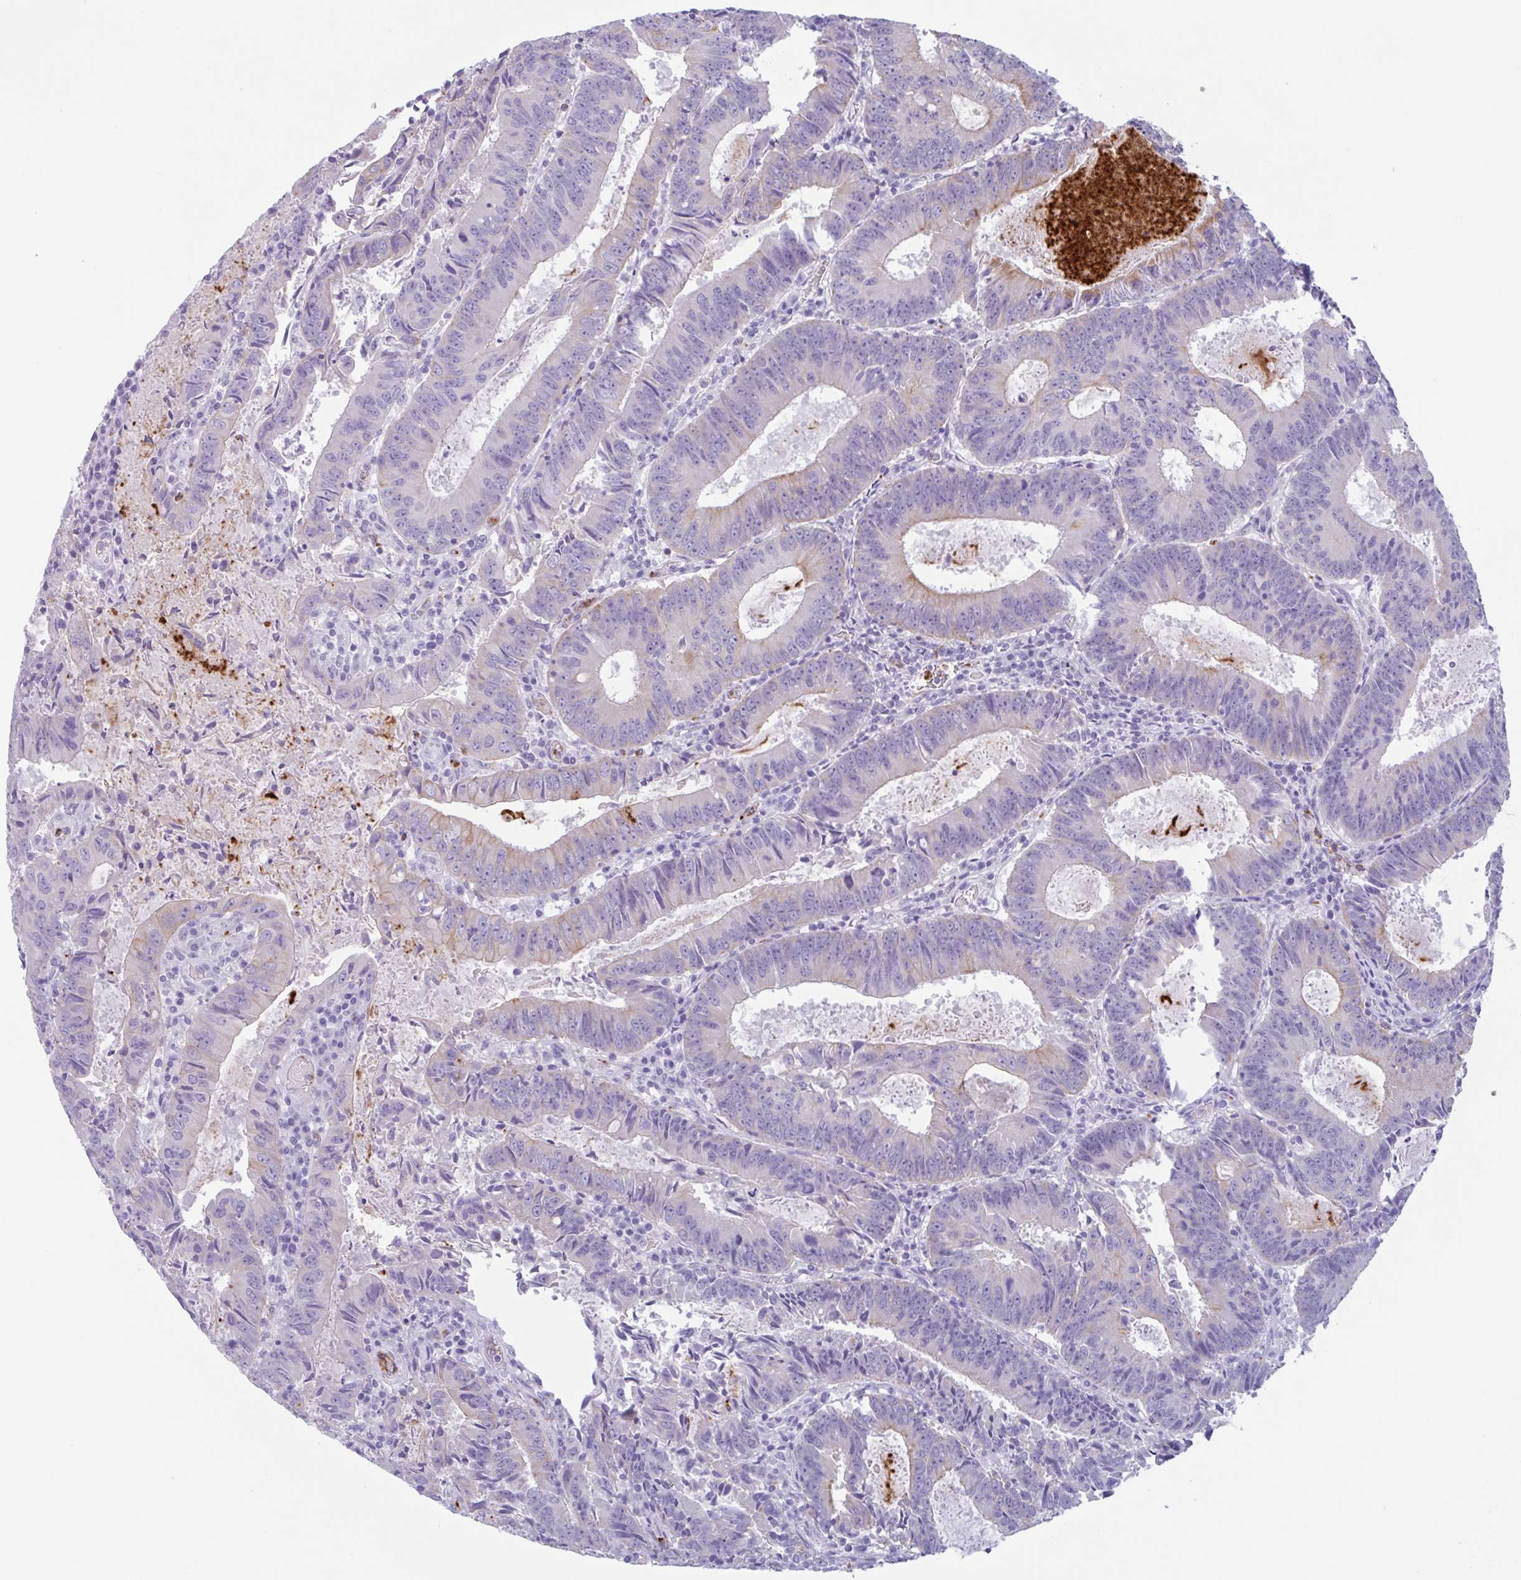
{"staining": {"intensity": "weak", "quantity": "<25%", "location": "cytoplasmic/membranous"}, "tissue": "colorectal cancer", "cell_type": "Tumor cells", "image_type": "cancer", "snomed": [{"axis": "morphology", "description": "Adenocarcinoma, NOS"}, {"axis": "topography", "description": "Colon"}], "caption": "The micrograph displays no significant staining in tumor cells of colorectal cancer (adenocarcinoma). Nuclei are stained in blue.", "gene": "DTWD2", "patient": {"sex": "male", "age": 67}}